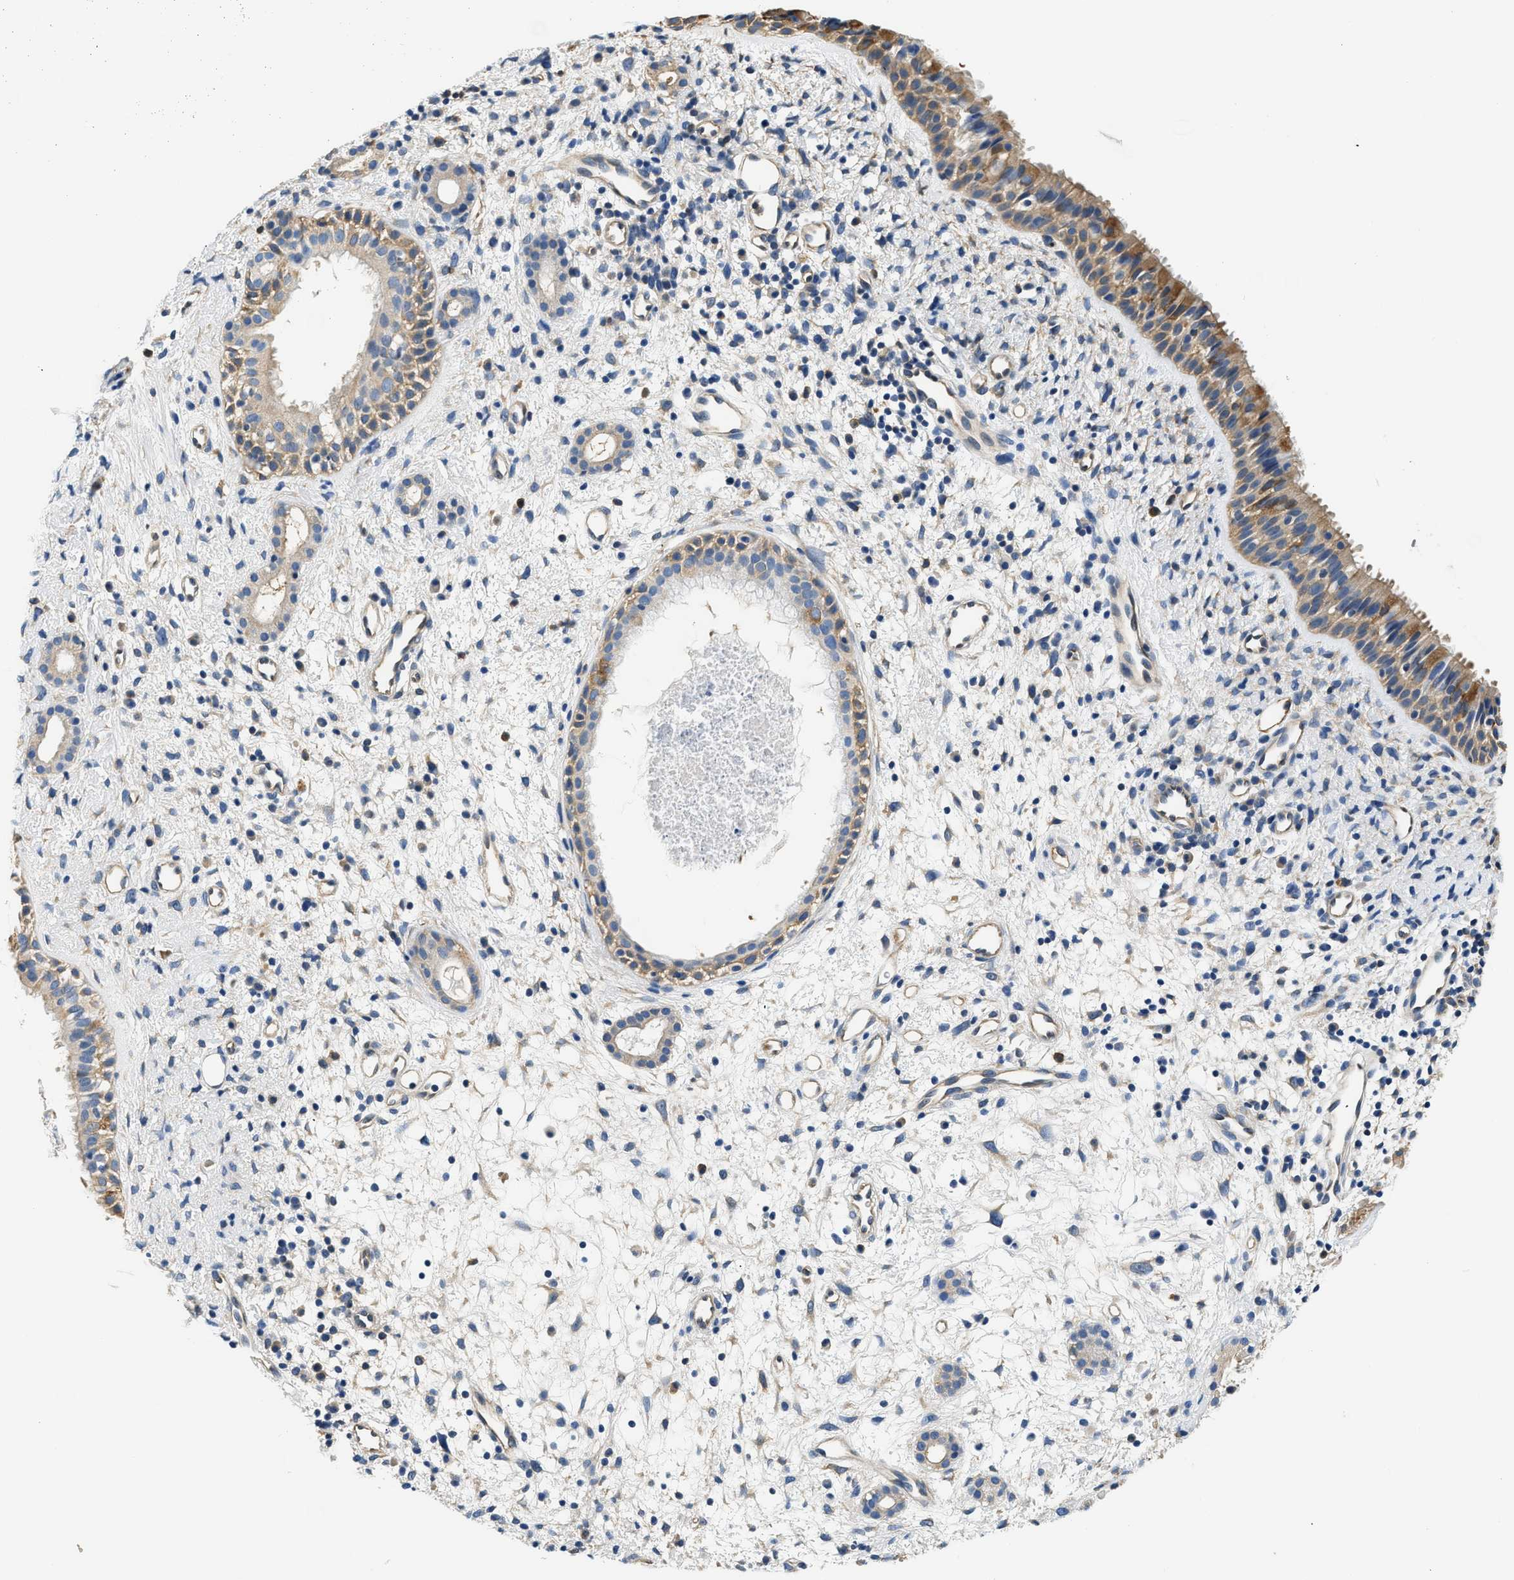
{"staining": {"intensity": "moderate", "quantity": ">75%", "location": "cytoplasmic/membranous"}, "tissue": "nasopharynx", "cell_type": "Respiratory epithelial cells", "image_type": "normal", "snomed": [{"axis": "morphology", "description": "Normal tissue, NOS"}, {"axis": "topography", "description": "Nasopharynx"}], "caption": "DAB immunohistochemical staining of normal human nasopharynx exhibits moderate cytoplasmic/membranous protein positivity in about >75% of respiratory epithelial cells.", "gene": "PPP2R1B", "patient": {"sex": "male", "age": 22}}